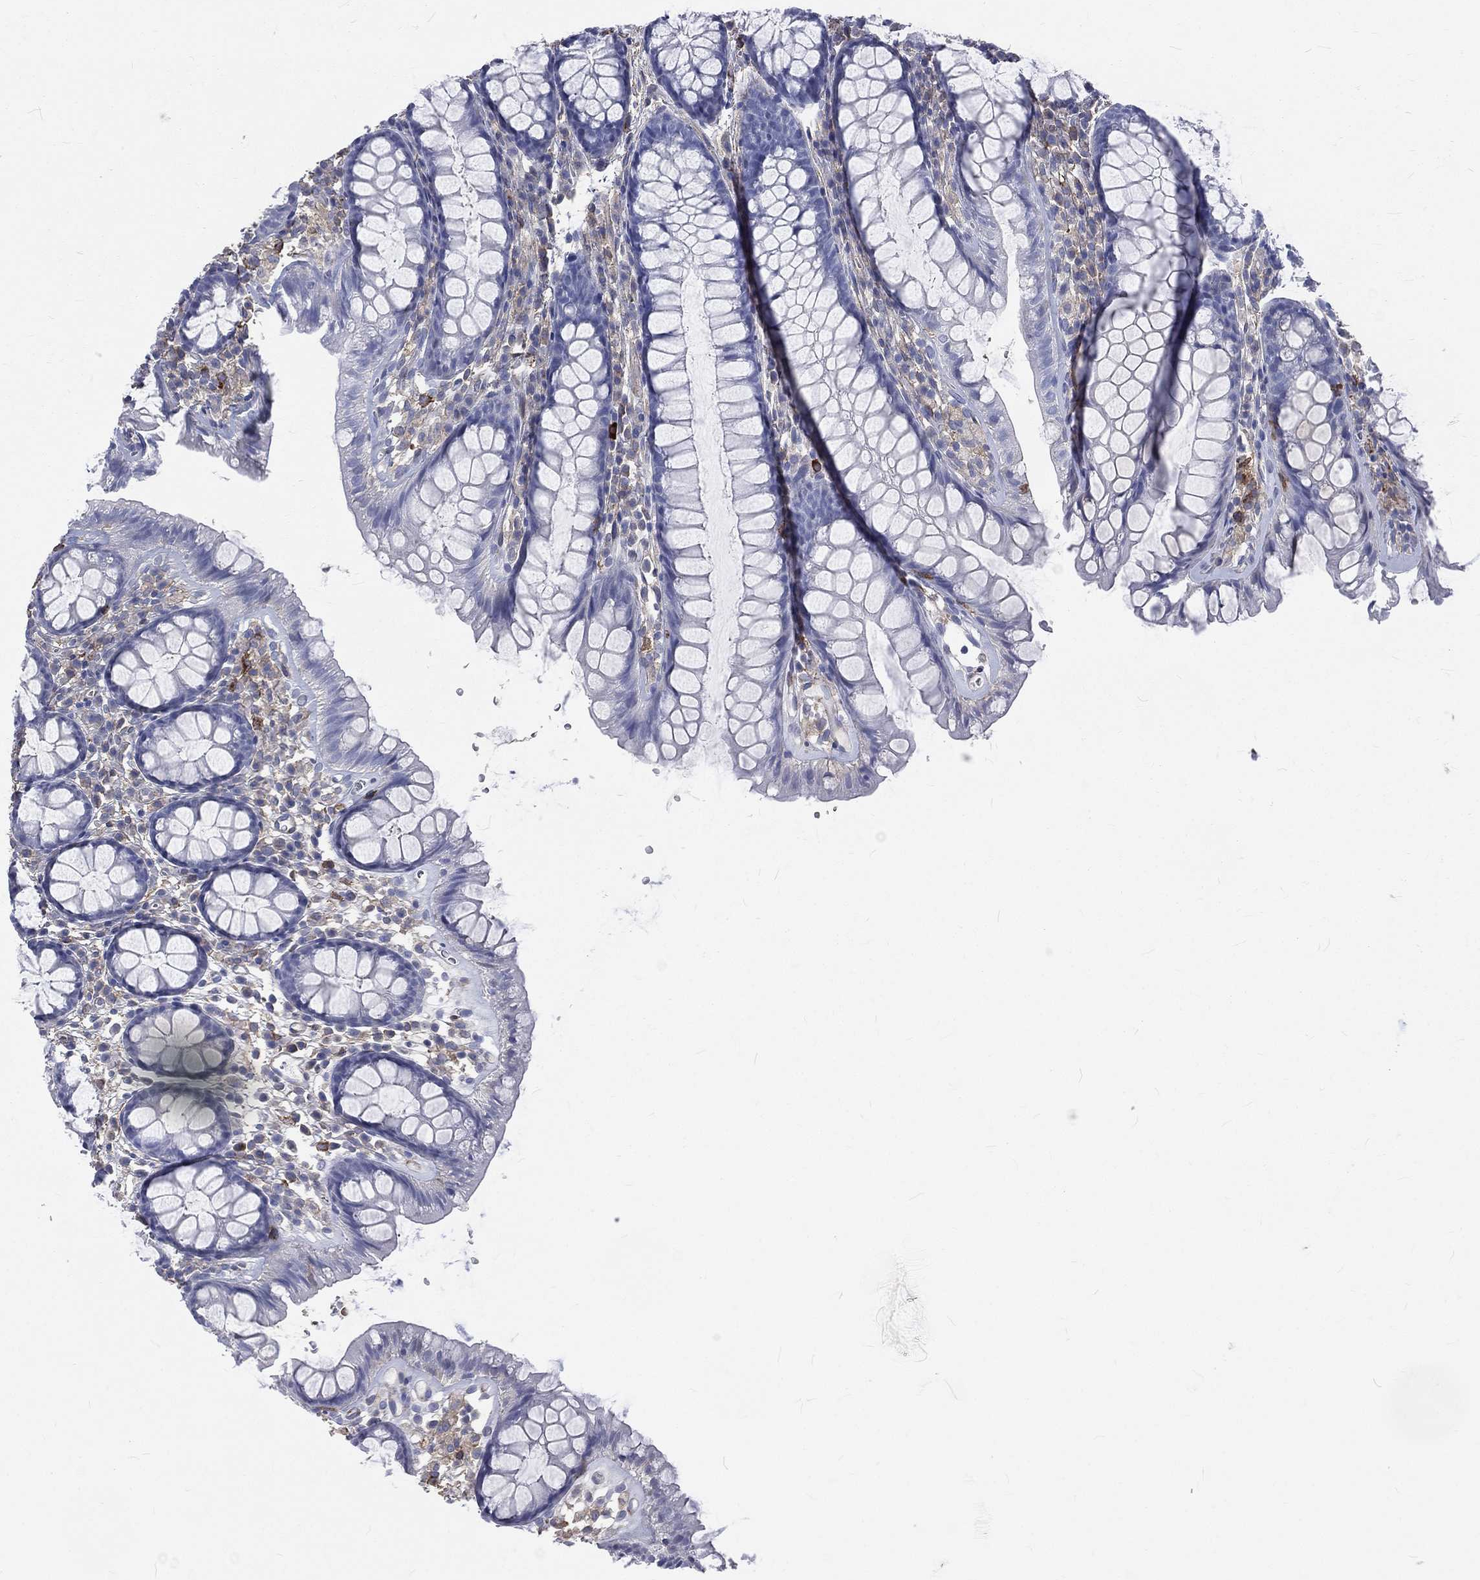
{"staining": {"intensity": "negative", "quantity": "none", "location": "none"}, "tissue": "colon", "cell_type": "Endothelial cells", "image_type": "normal", "snomed": [{"axis": "morphology", "description": "Normal tissue, NOS"}, {"axis": "topography", "description": "Colon"}], "caption": "The photomicrograph reveals no significant staining in endothelial cells of colon. Brightfield microscopy of IHC stained with DAB (3,3'-diaminobenzidine) (brown) and hematoxylin (blue), captured at high magnification.", "gene": "BASP1", "patient": {"sex": "male", "age": 76}}